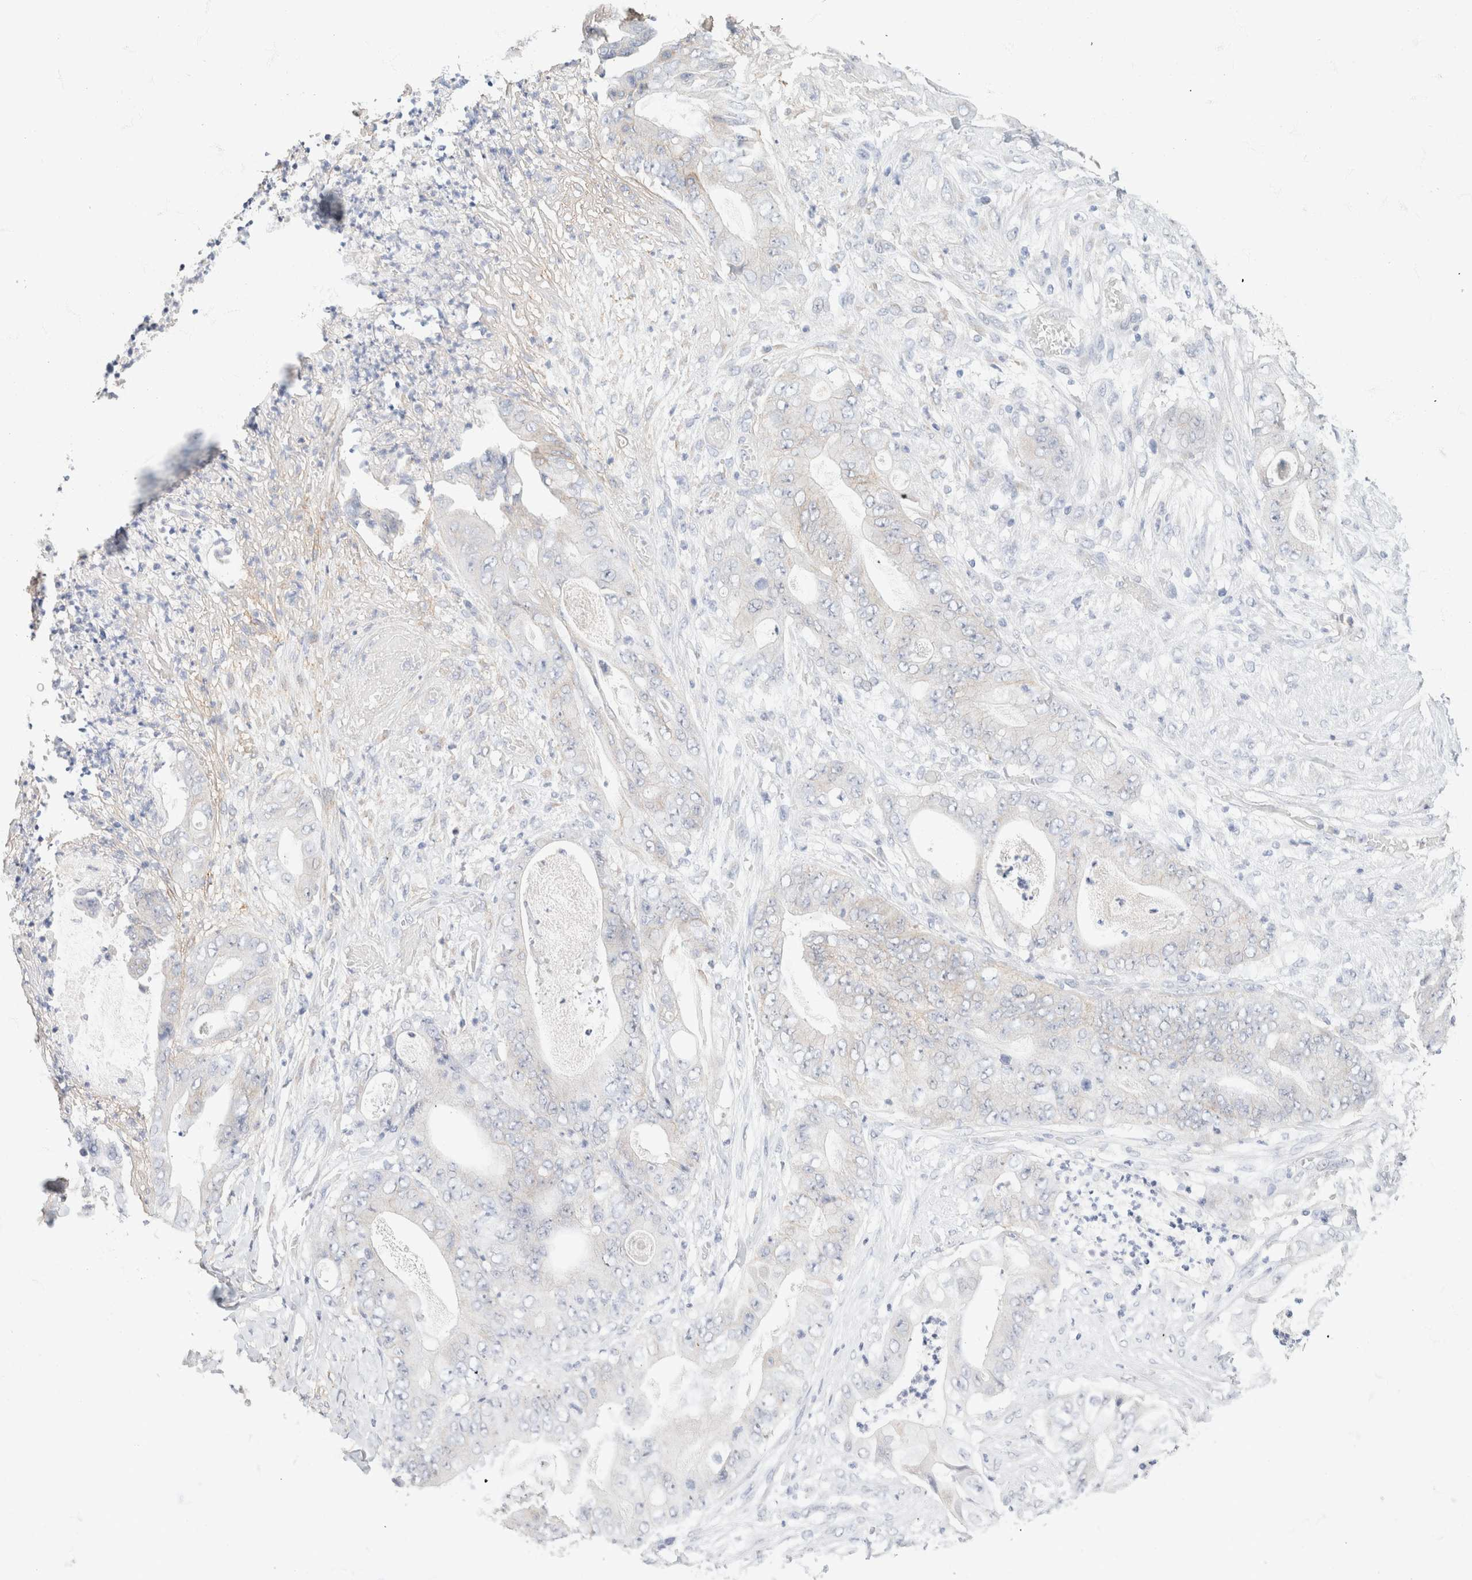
{"staining": {"intensity": "negative", "quantity": "none", "location": "none"}, "tissue": "stomach cancer", "cell_type": "Tumor cells", "image_type": "cancer", "snomed": [{"axis": "morphology", "description": "Adenocarcinoma, NOS"}, {"axis": "topography", "description": "Stomach"}], "caption": "There is no significant expression in tumor cells of stomach adenocarcinoma.", "gene": "CA12", "patient": {"sex": "female", "age": 73}}